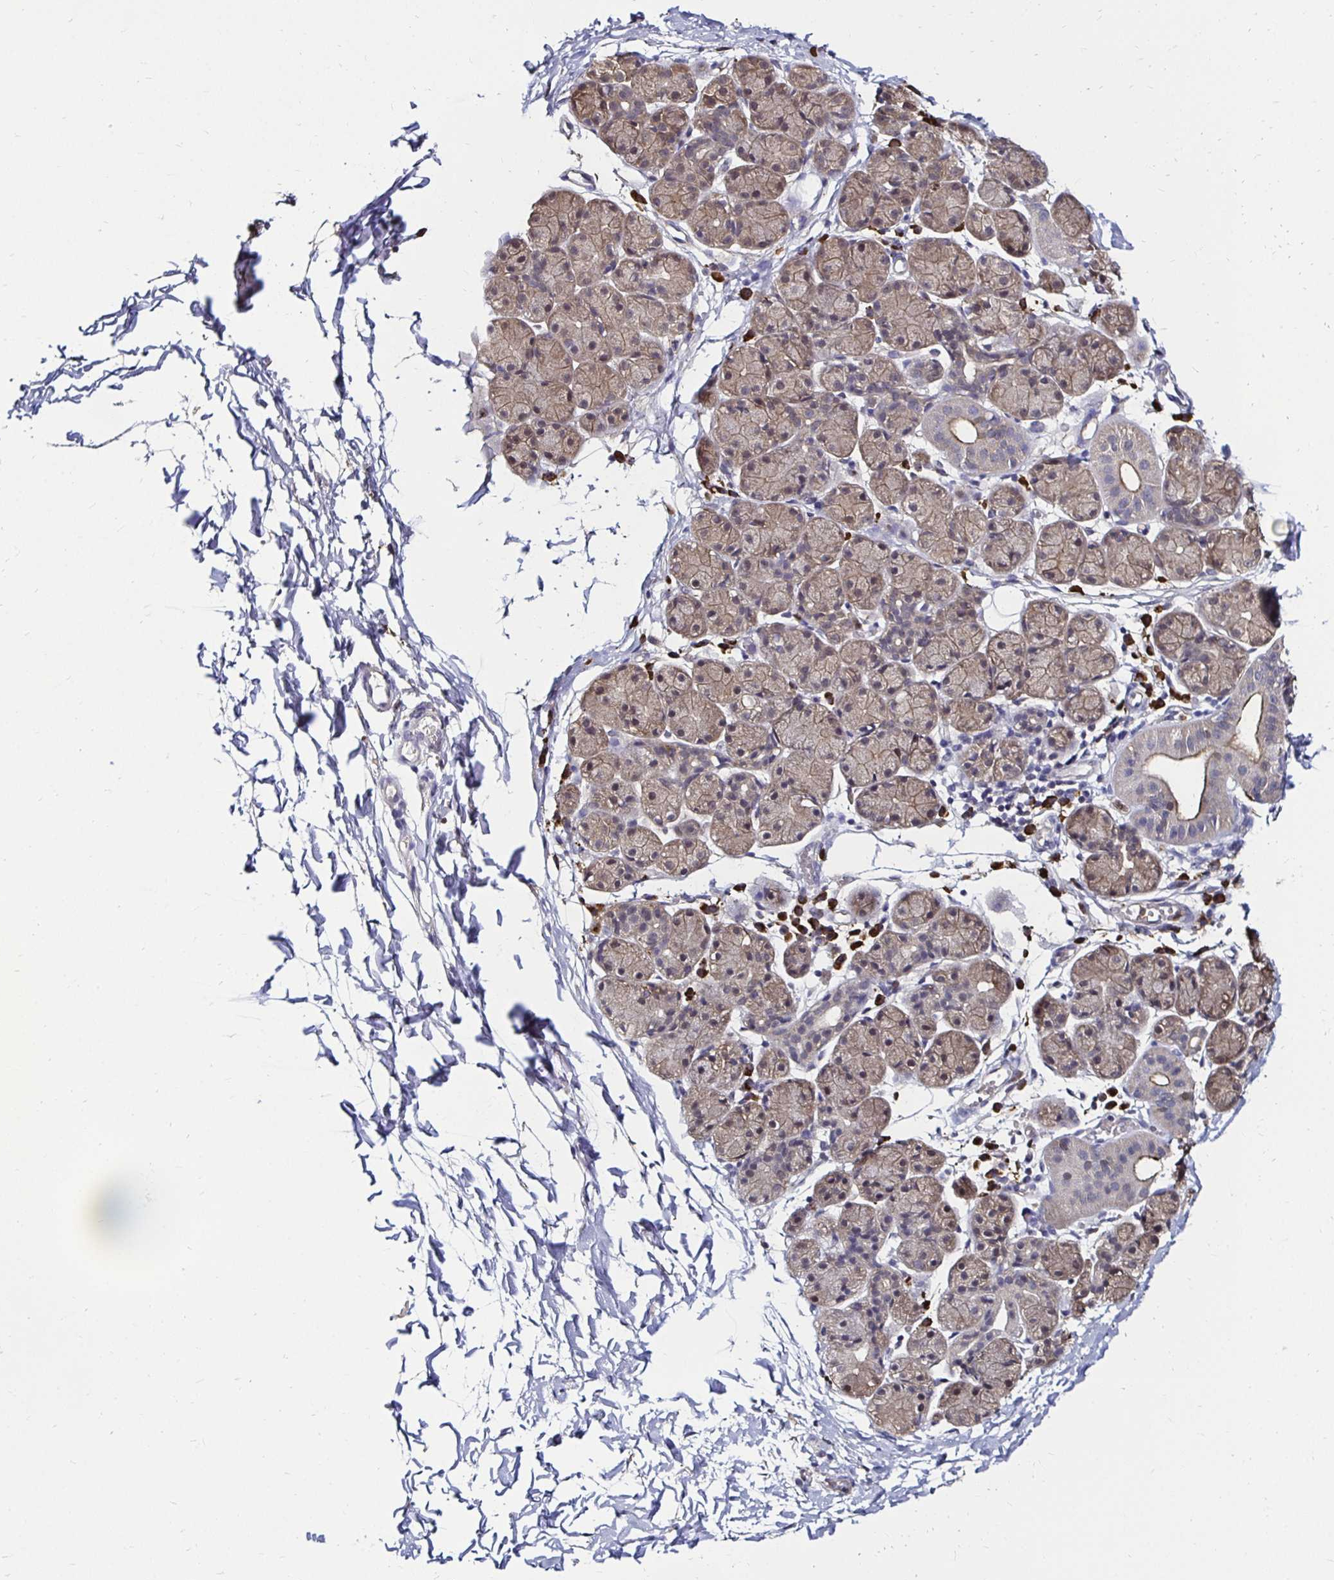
{"staining": {"intensity": "weak", "quantity": "25%-75%", "location": "cytoplasmic/membranous"}, "tissue": "salivary gland", "cell_type": "Glandular cells", "image_type": "normal", "snomed": [{"axis": "morphology", "description": "Normal tissue, NOS"}, {"axis": "morphology", "description": "Inflammation, NOS"}, {"axis": "topography", "description": "Lymph node"}, {"axis": "topography", "description": "Salivary gland"}], "caption": "Brown immunohistochemical staining in benign salivary gland reveals weak cytoplasmic/membranous staining in approximately 25%-75% of glandular cells.", "gene": "TXN", "patient": {"sex": "male", "age": 3}}